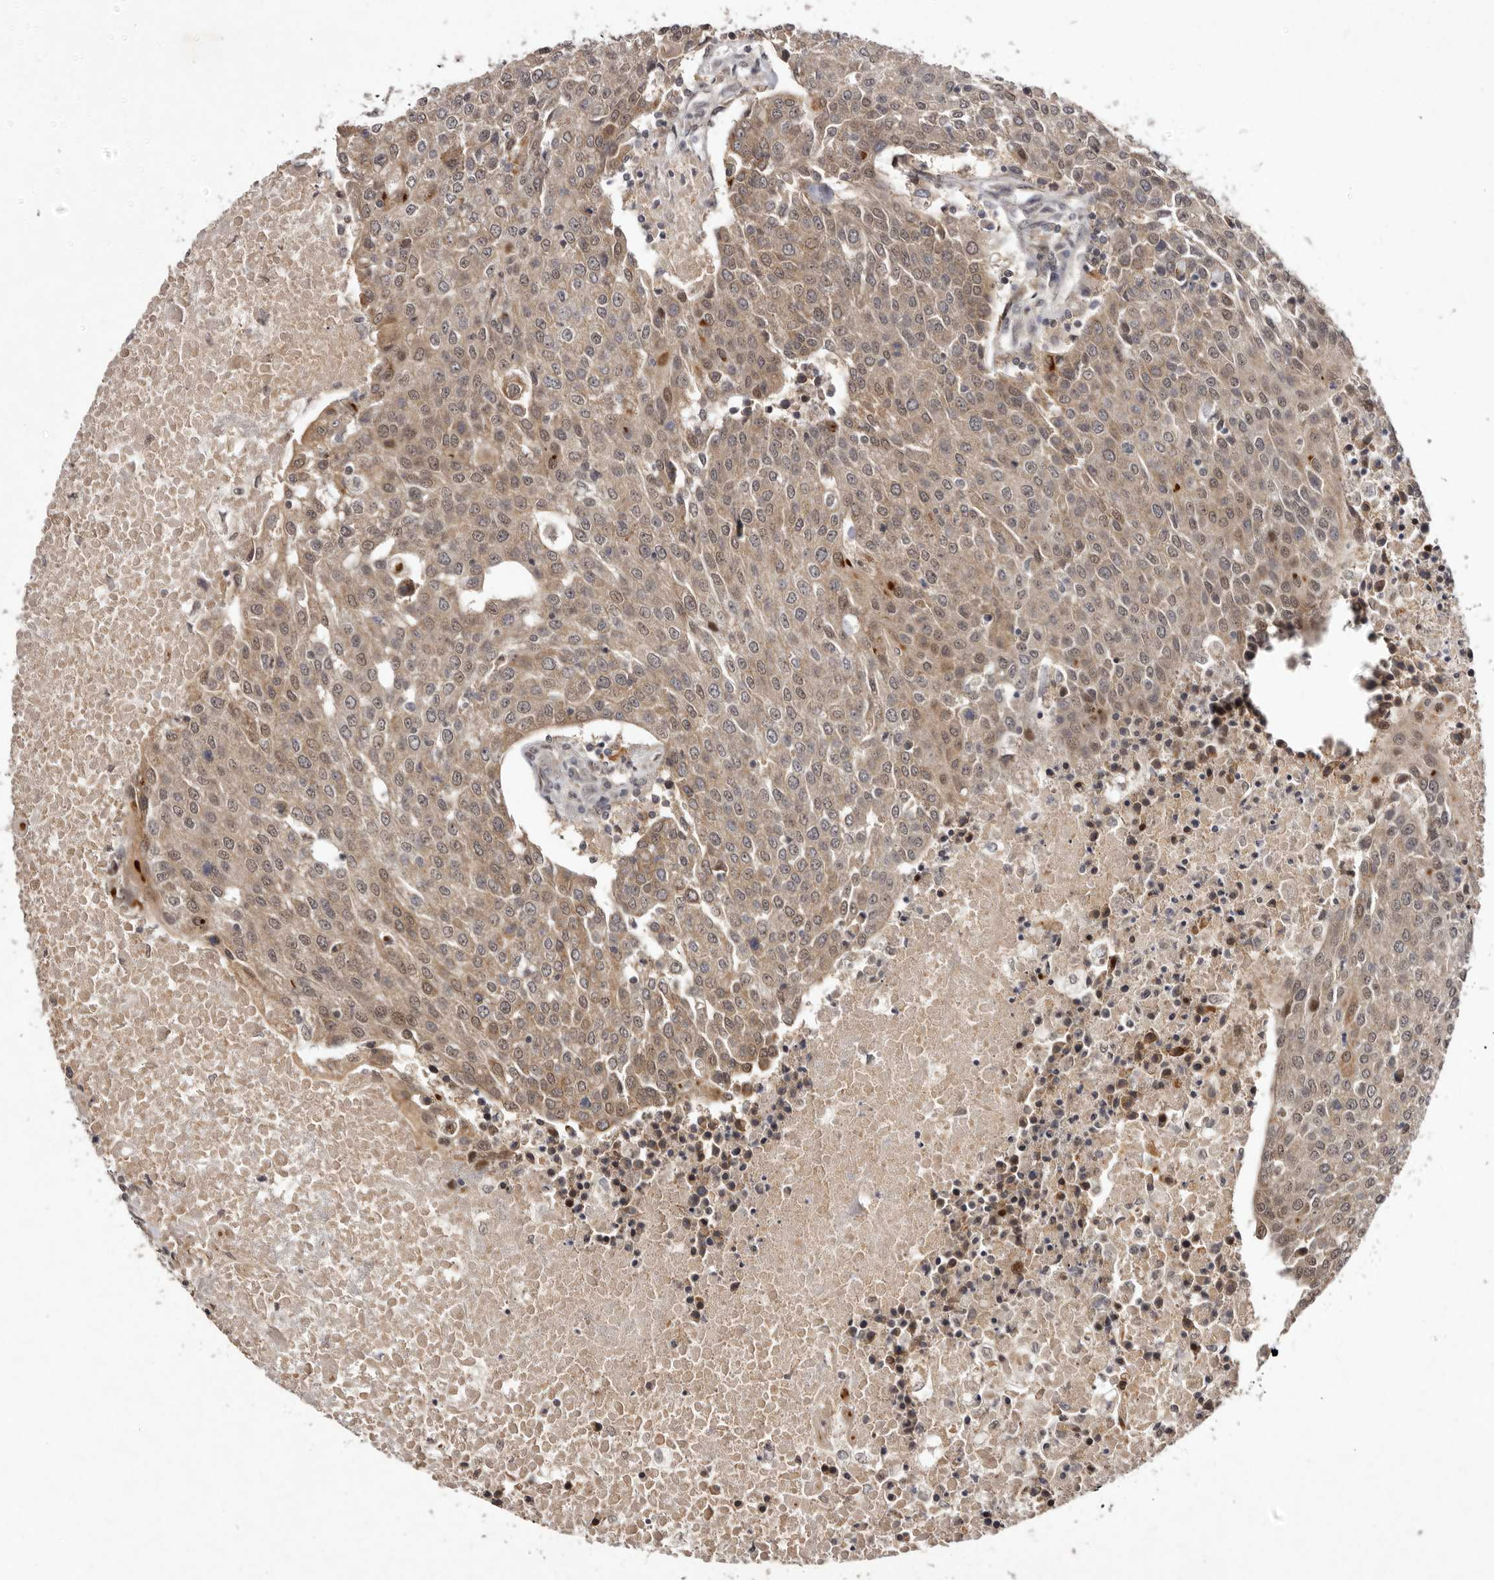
{"staining": {"intensity": "moderate", "quantity": ">75%", "location": "cytoplasmic/membranous,nuclear"}, "tissue": "urothelial cancer", "cell_type": "Tumor cells", "image_type": "cancer", "snomed": [{"axis": "morphology", "description": "Urothelial carcinoma, High grade"}, {"axis": "topography", "description": "Urinary bladder"}], "caption": "Protein staining shows moderate cytoplasmic/membranous and nuclear staining in about >75% of tumor cells in high-grade urothelial carcinoma. (DAB IHC, brown staining for protein, blue staining for nuclei).", "gene": "ABL1", "patient": {"sex": "female", "age": 85}}